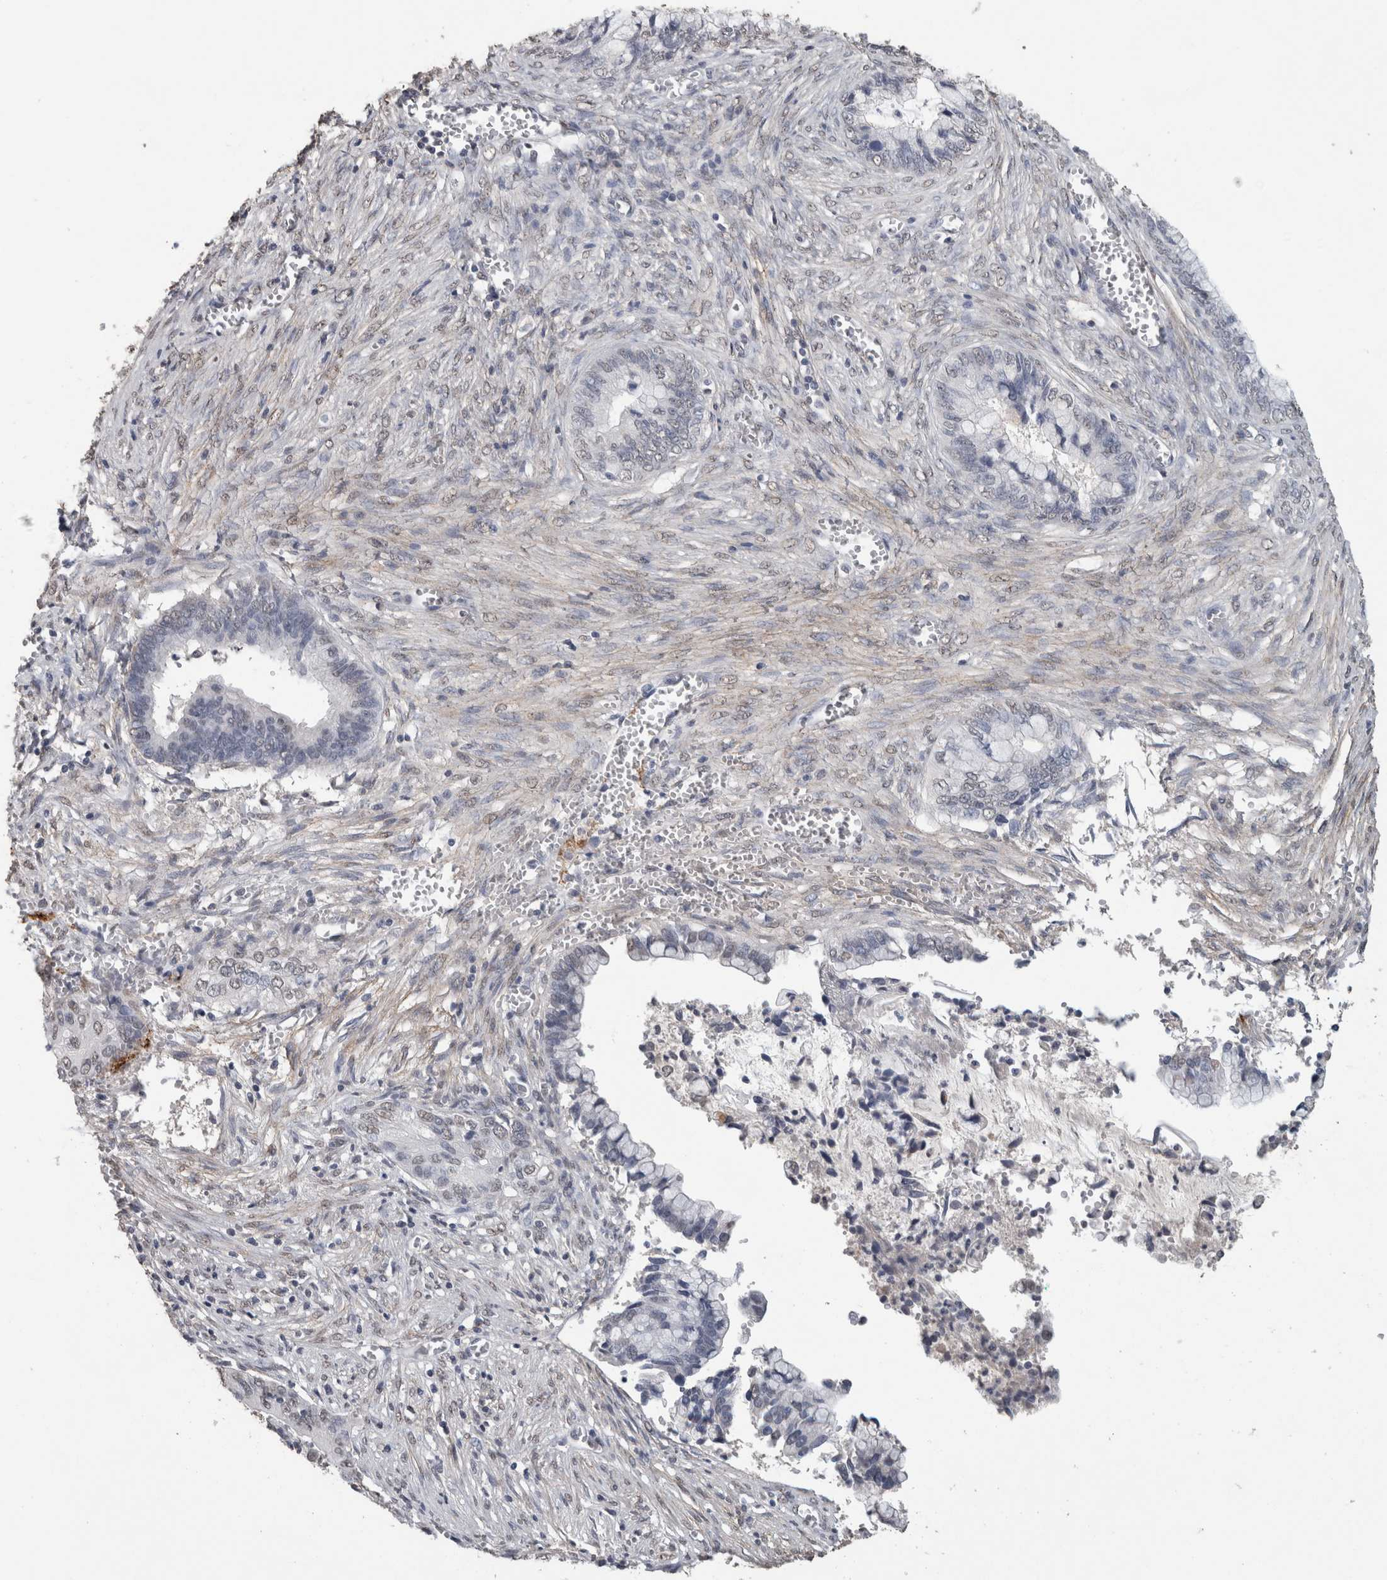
{"staining": {"intensity": "negative", "quantity": "none", "location": "none"}, "tissue": "cervical cancer", "cell_type": "Tumor cells", "image_type": "cancer", "snomed": [{"axis": "morphology", "description": "Adenocarcinoma, NOS"}, {"axis": "topography", "description": "Cervix"}], "caption": "The photomicrograph shows no significant staining in tumor cells of adenocarcinoma (cervical). The staining is performed using DAB brown chromogen with nuclei counter-stained in using hematoxylin.", "gene": "LTBP1", "patient": {"sex": "female", "age": 44}}